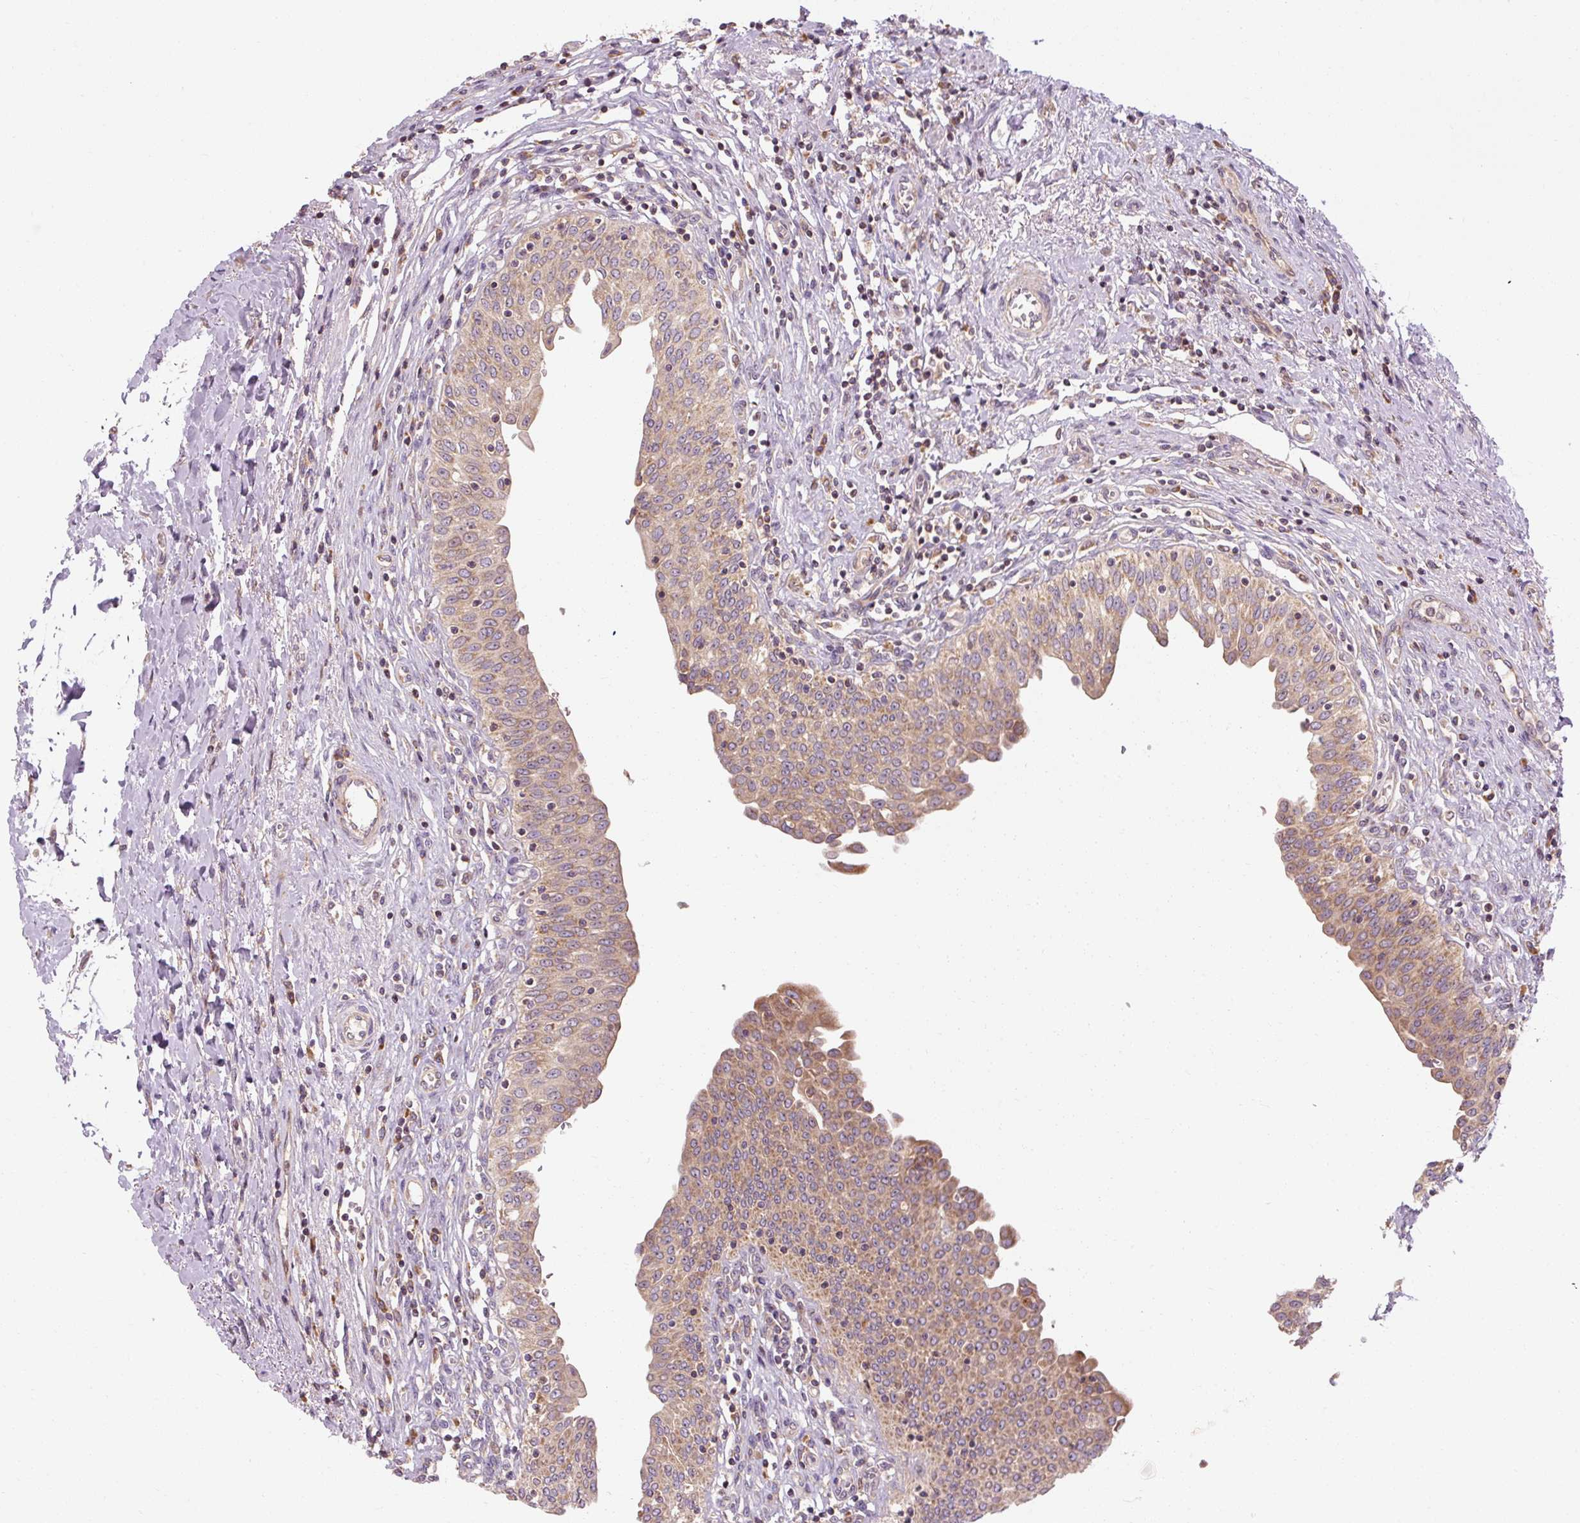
{"staining": {"intensity": "moderate", "quantity": "25%-75%", "location": "cytoplasmic/membranous"}, "tissue": "urinary bladder", "cell_type": "Urothelial cells", "image_type": "normal", "snomed": [{"axis": "morphology", "description": "Normal tissue, NOS"}, {"axis": "topography", "description": "Urinary bladder"}], "caption": "Approximately 25%-75% of urothelial cells in unremarkable human urinary bladder demonstrate moderate cytoplasmic/membranous protein positivity as visualized by brown immunohistochemical staining.", "gene": "PRSS48", "patient": {"sex": "male", "age": 71}}